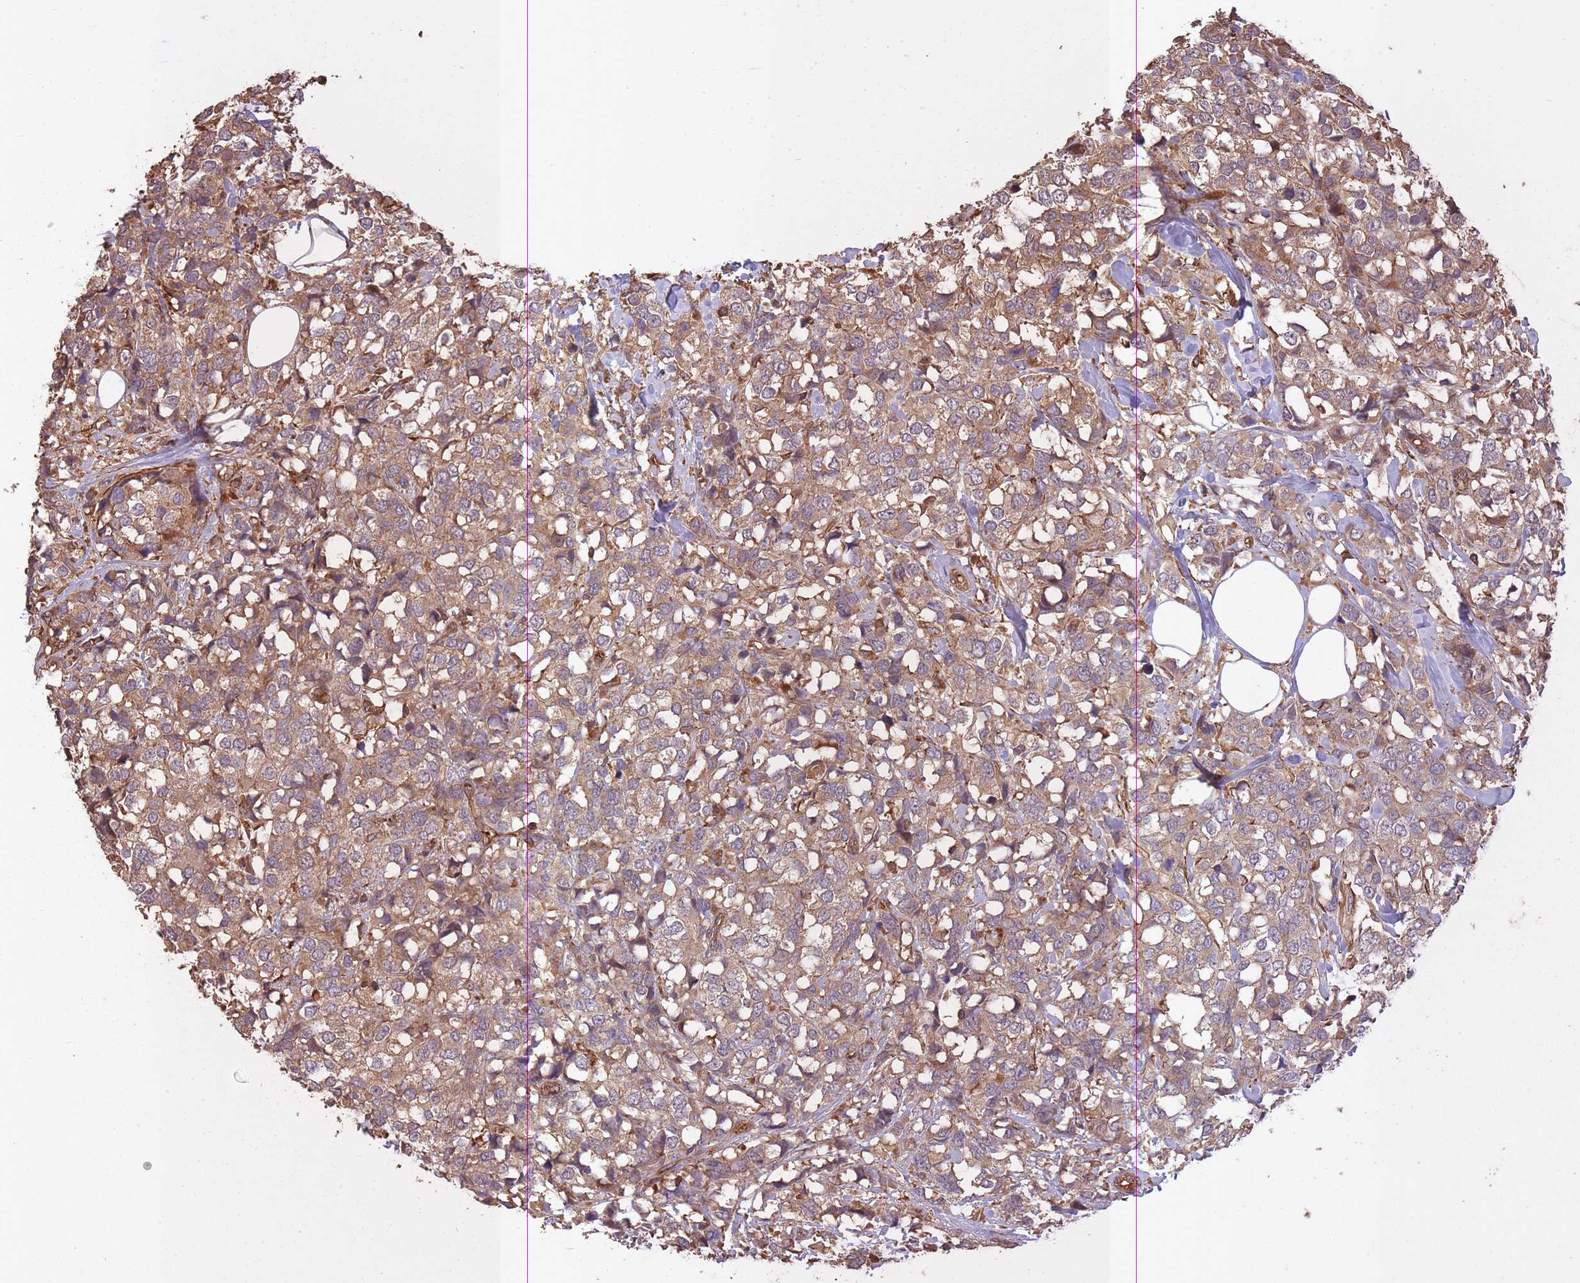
{"staining": {"intensity": "moderate", "quantity": ">75%", "location": "cytoplasmic/membranous"}, "tissue": "breast cancer", "cell_type": "Tumor cells", "image_type": "cancer", "snomed": [{"axis": "morphology", "description": "Lobular carcinoma"}, {"axis": "topography", "description": "Breast"}], "caption": "A brown stain shows moderate cytoplasmic/membranous staining of a protein in human breast cancer tumor cells.", "gene": "ARMH3", "patient": {"sex": "female", "age": 59}}